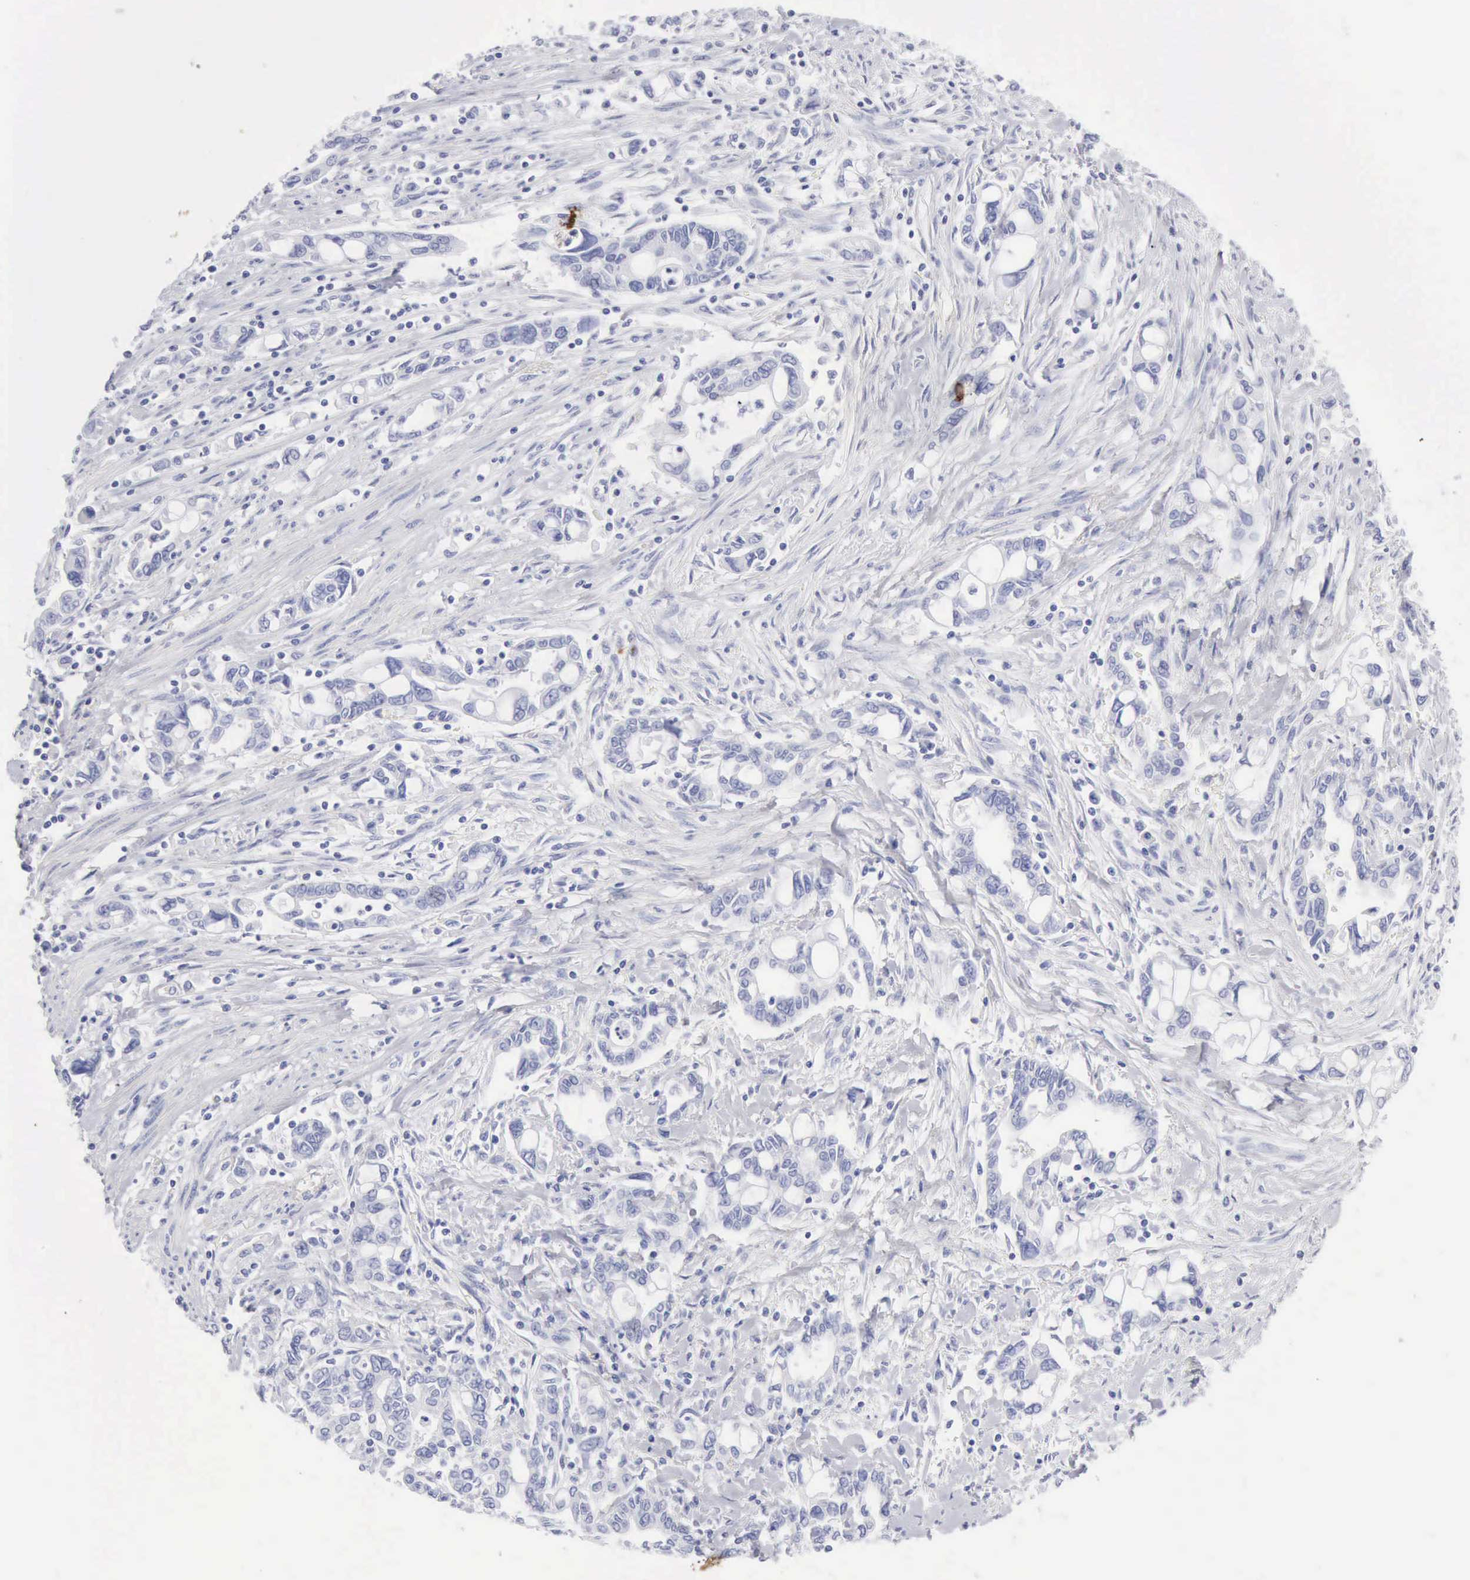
{"staining": {"intensity": "negative", "quantity": "none", "location": "none"}, "tissue": "pancreatic cancer", "cell_type": "Tumor cells", "image_type": "cancer", "snomed": [{"axis": "morphology", "description": "Adenocarcinoma, NOS"}, {"axis": "topography", "description": "Pancreas"}], "caption": "Immunohistochemistry (IHC) of human pancreatic cancer reveals no expression in tumor cells. (DAB (3,3'-diaminobenzidine) immunohistochemistry with hematoxylin counter stain).", "gene": "KRT10", "patient": {"sex": "female", "age": 57}}